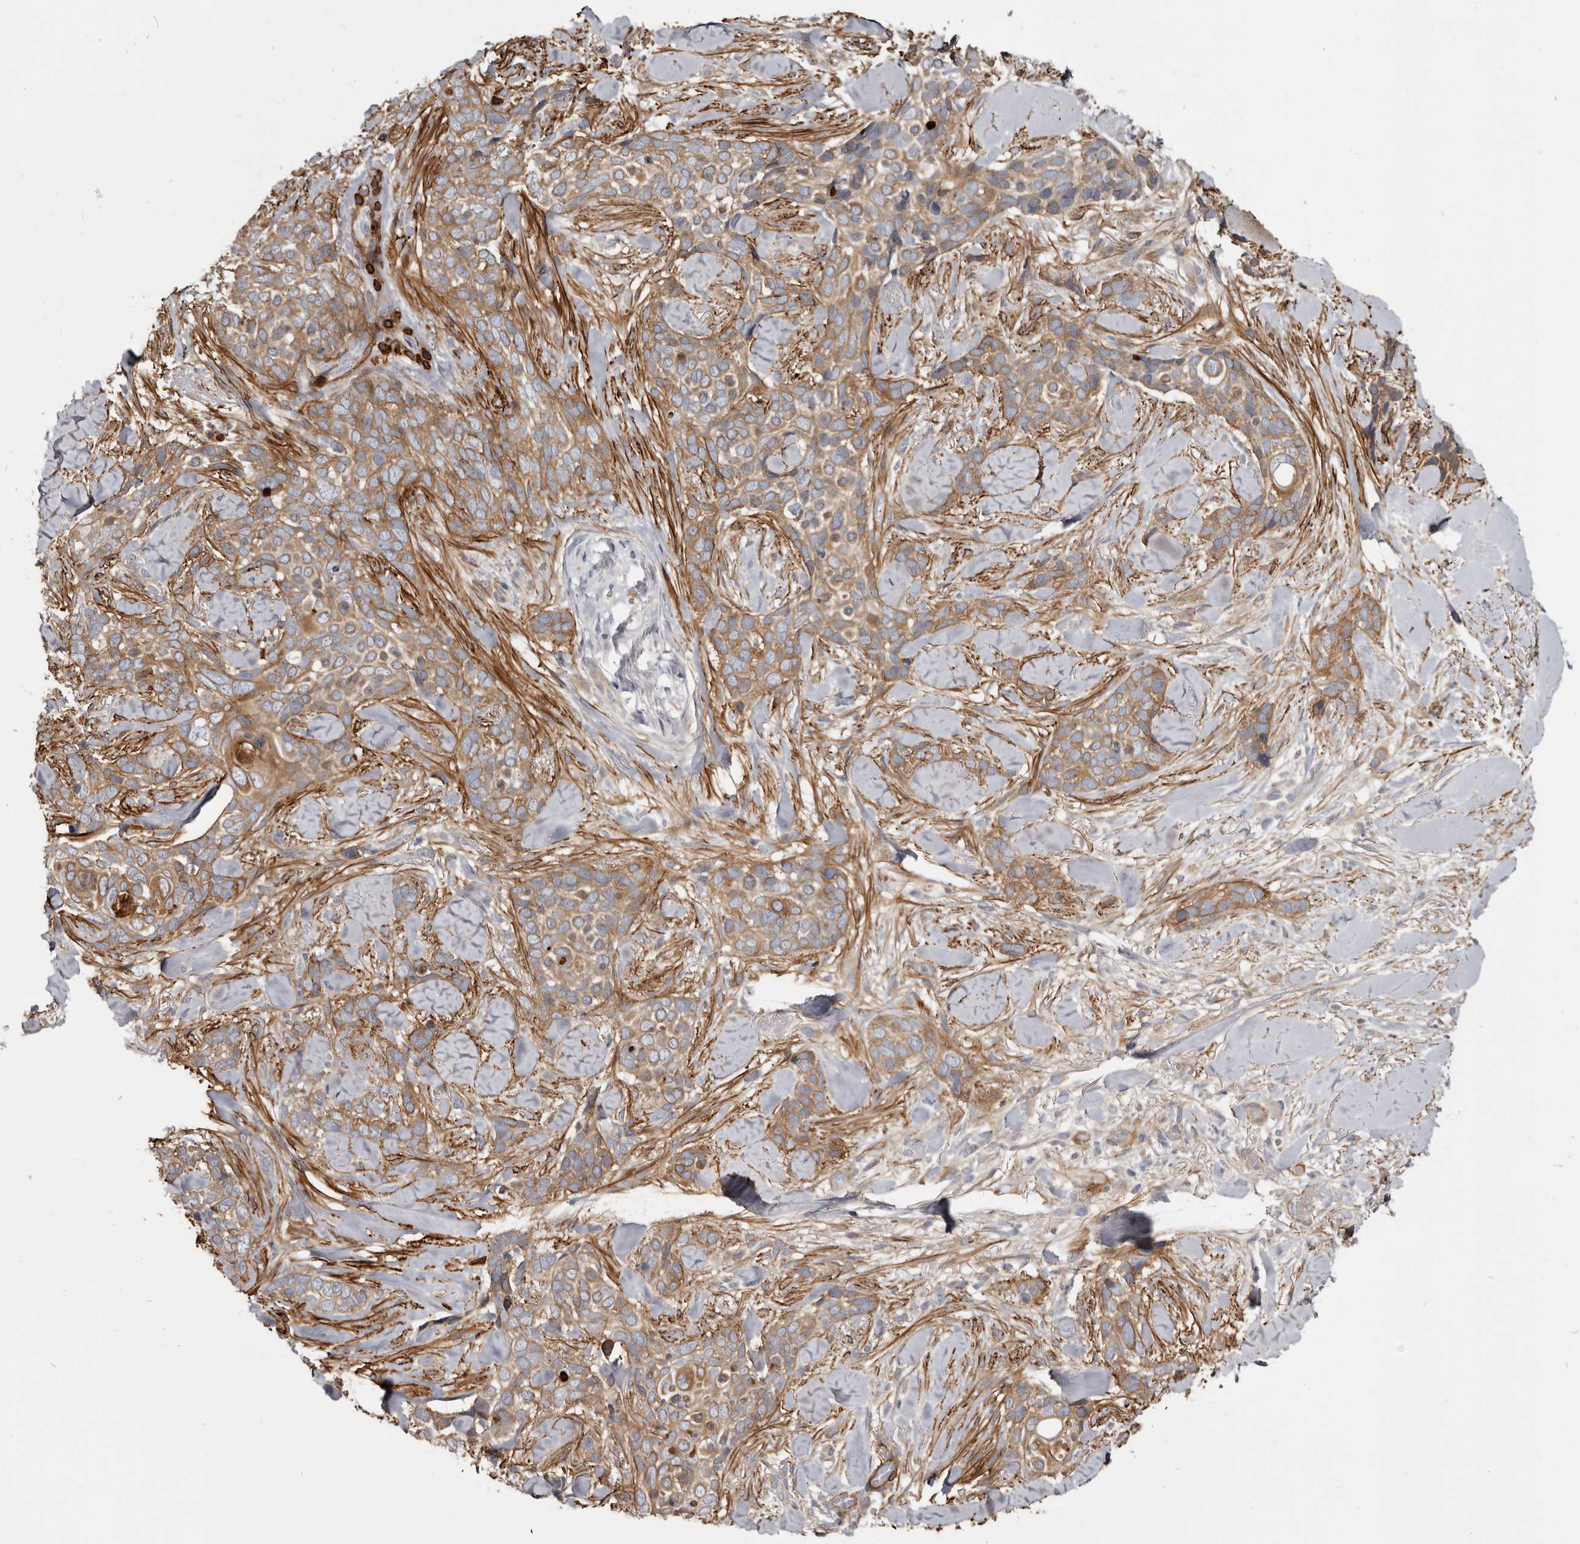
{"staining": {"intensity": "moderate", "quantity": ">75%", "location": "cytoplasmic/membranous"}, "tissue": "skin cancer", "cell_type": "Tumor cells", "image_type": "cancer", "snomed": [{"axis": "morphology", "description": "Basal cell carcinoma"}, {"axis": "topography", "description": "Skin"}], "caption": "About >75% of tumor cells in human skin basal cell carcinoma exhibit moderate cytoplasmic/membranous protein expression as visualized by brown immunohistochemical staining.", "gene": "CGN", "patient": {"sex": "female", "age": 82}}